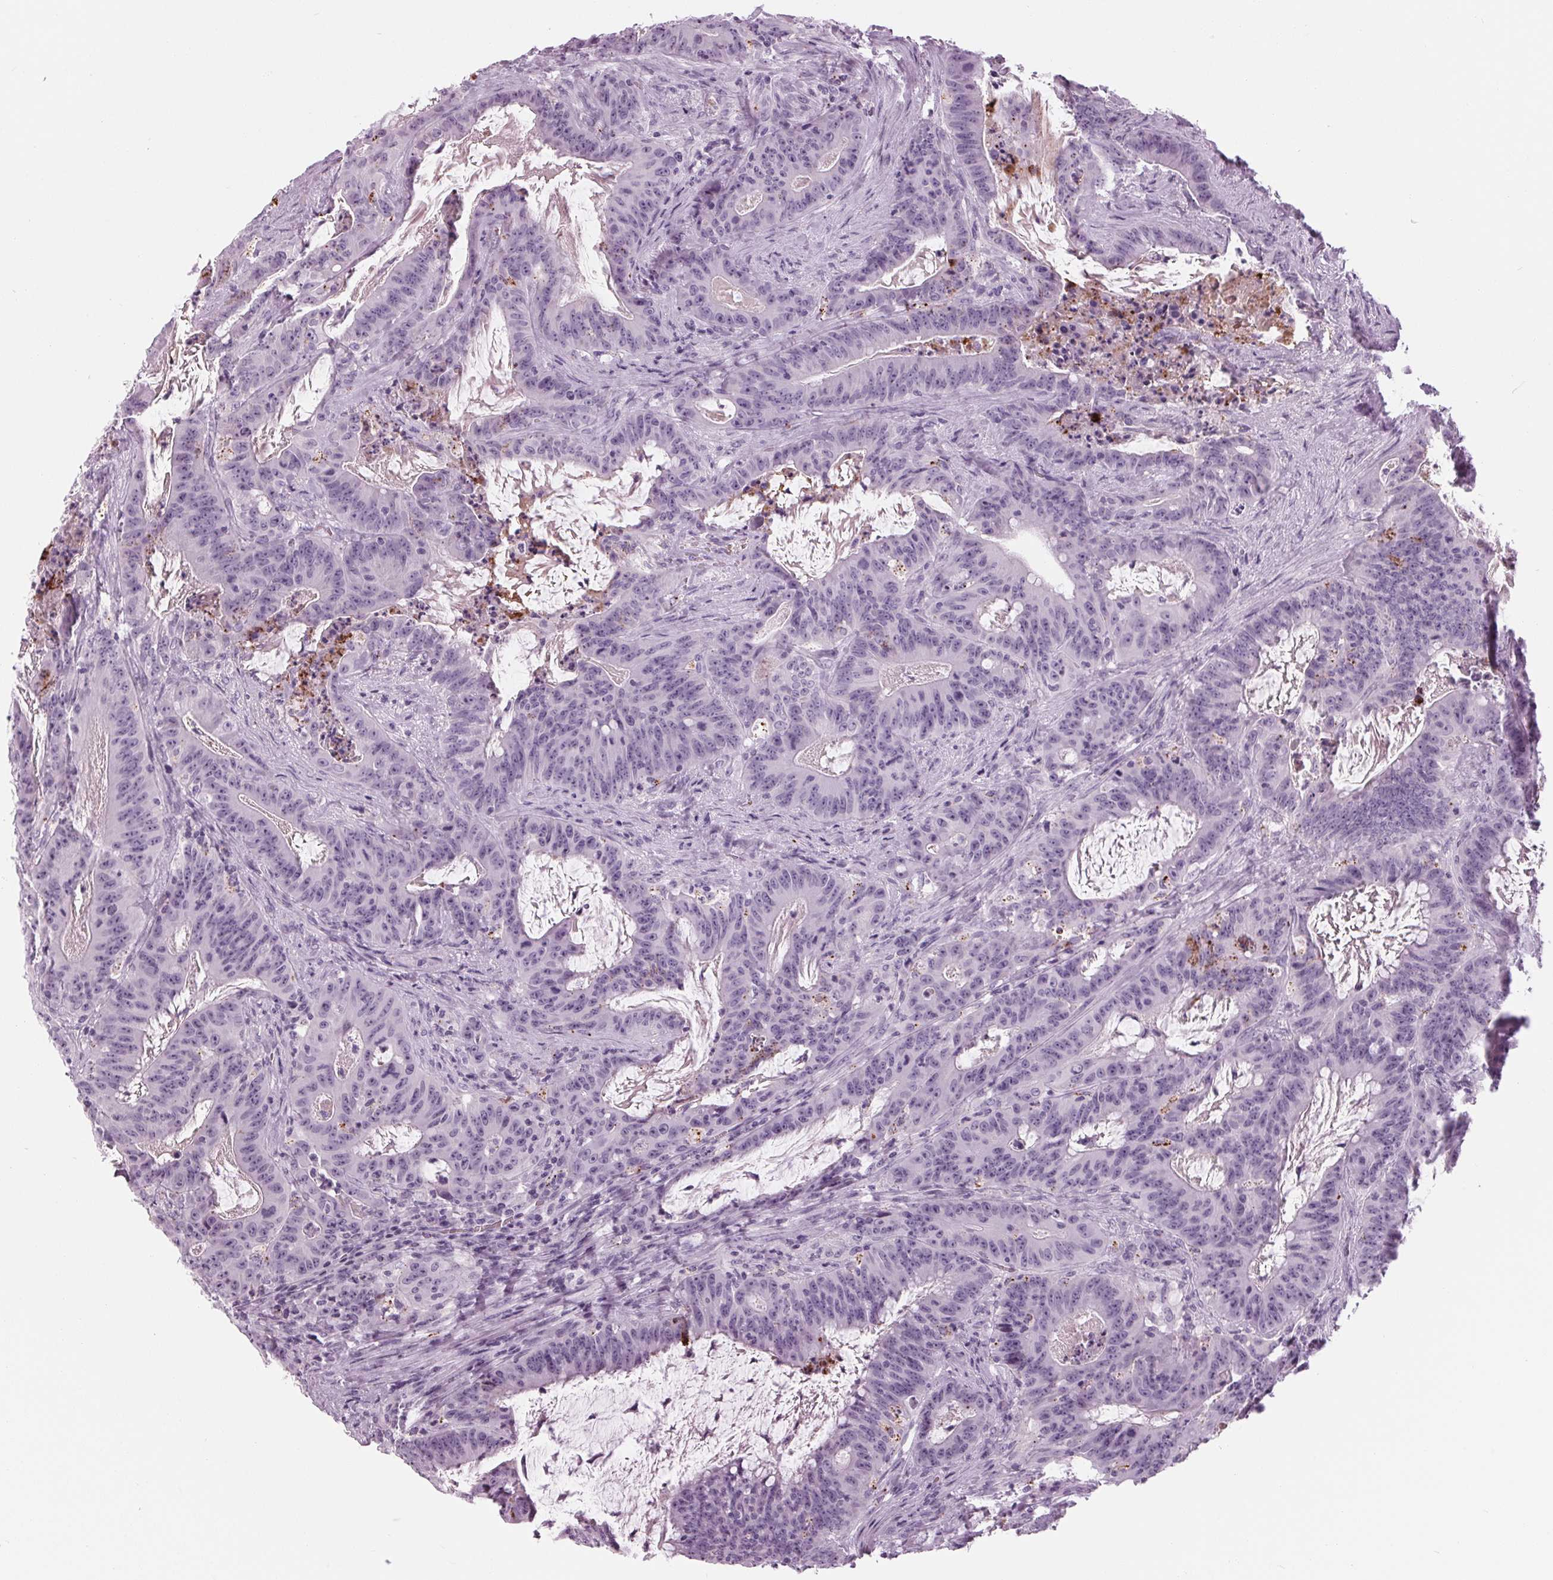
{"staining": {"intensity": "negative", "quantity": "none", "location": "none"}, "tissue": "colorectal cancer", "cell_type": "Tumor cells", "image_type": "cancer", "snomed": [{"axis": "morphology", "description": "Adenocarcinoma, NOS"}, {"axis": "topography", "description": "Colon"}], "caption": "Immunohistochemical staining of human colorectal cancer (adenocarcinoma) reveals no significant staining in tumor cells.", "gene": "CYP3A43", "patient": {"sex": "male", "age": 33}}